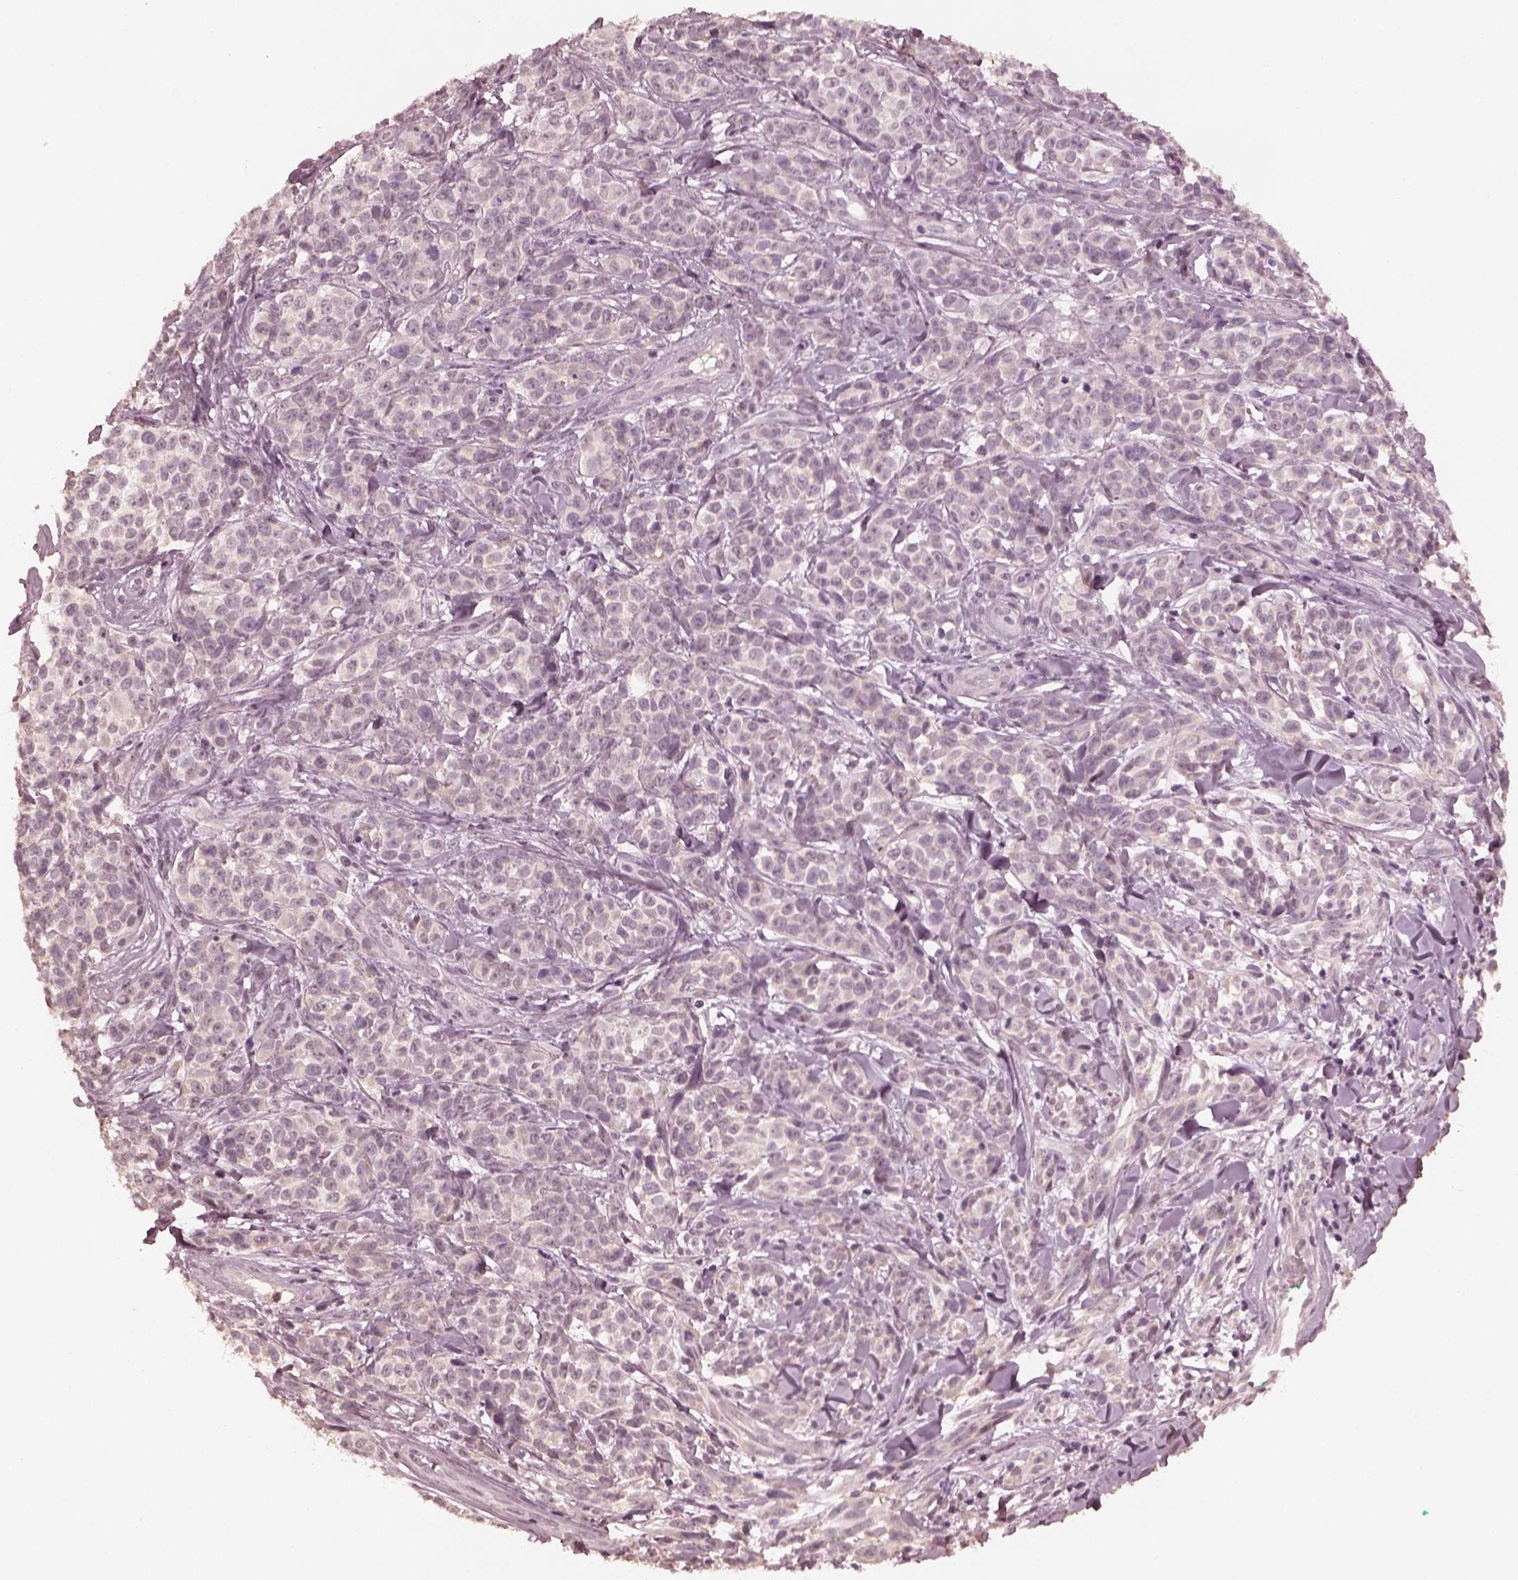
{"staining": {"intensity": "negative", "quantity": "none", "location": "none"}, "tissue": "melanoma", "cell_type": "Tumor cells", "image_type": "cancer", "snomed": [{"axis": "morphology", "description": "Malignant melanoma, NOS"}, {"axis": "topography", "description": "Skin"}], "caption": "Immunohistochemical staining of melanoma exhibits no significant expression in tumor cells. (Stains: DAB (3,3'-diaminobenzidine) immunohistochemistry (IHC) with hematoxylin counter stain, Microscopy: brightfield microscopy at high magnification).", "gene": "KRT79", "patient": {"sex": "female", "age": 88}}